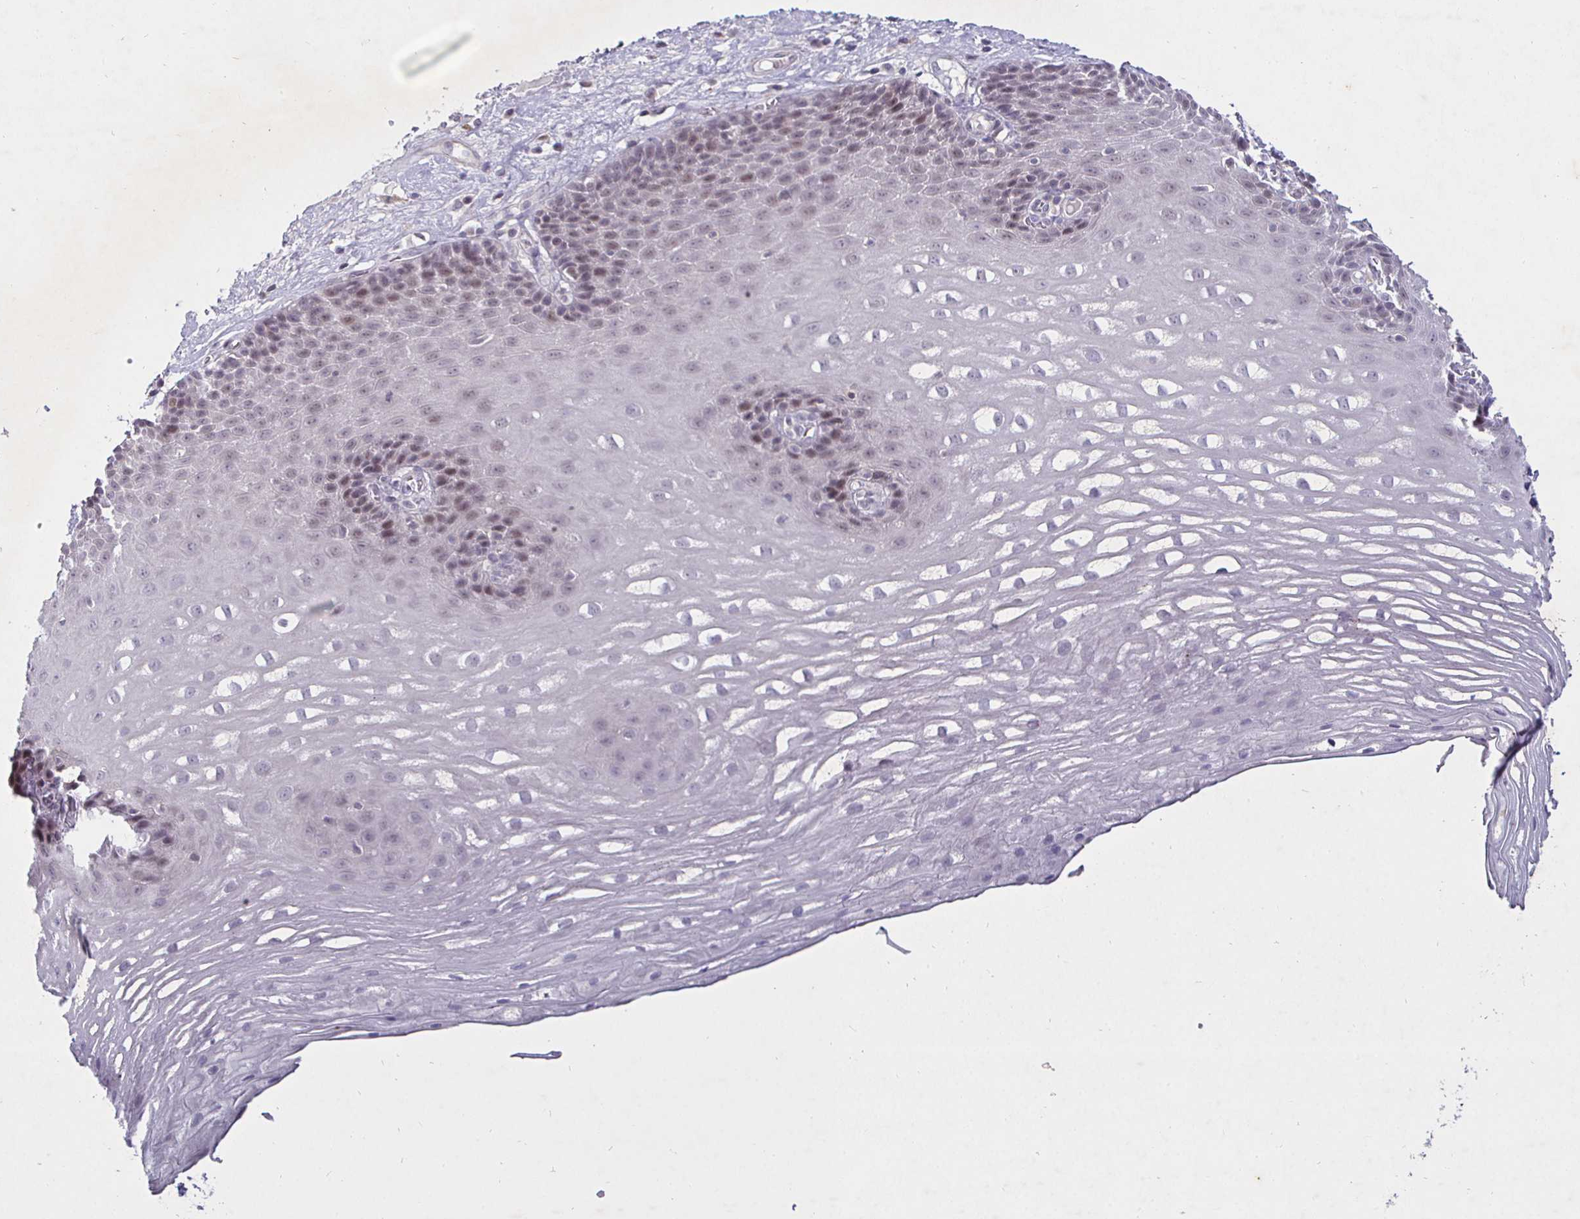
{"staining": {"intensity": "weak", "quantity": "25%-75%", "location": "nuclear"}, "tissue": "esophagus", "cell_type": "Squamous epithelial cells", "image_type": "normal", "snomed": [{"axis": "morphology", "description": "Normal tissue, NOS"}, {"axis": "topography", "description": "Esophagus"}], "caption": "High-power microscopy captured an IHC image of unremarkable esophagus, revealing weak nuclear expression in about 25%-75% of squamous epithelial cells.", "gene": "MLH1", "patient": {"sex": "male", "age": 62}}